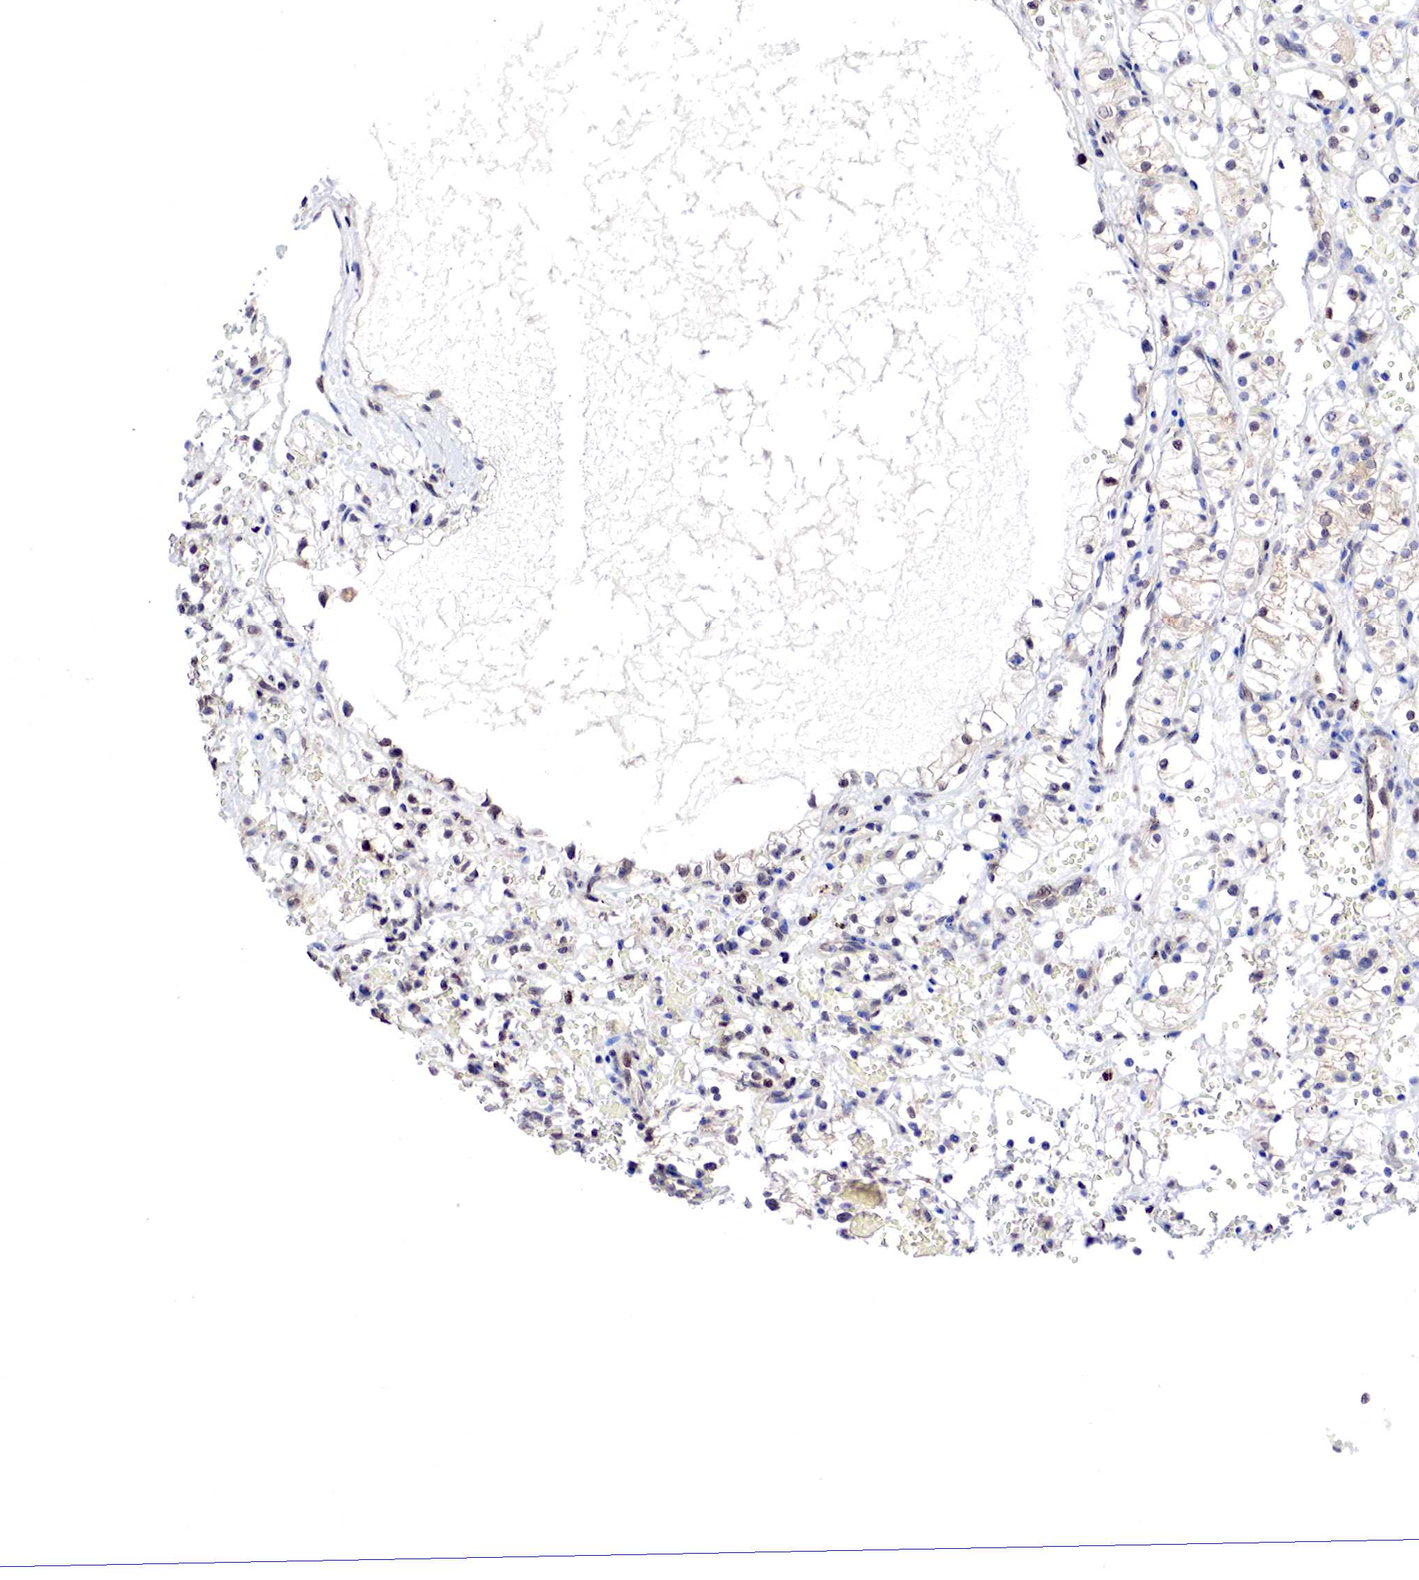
{"staining": {"intensity": "weak", "quantity": ">75%", "location": "nuclear"}, "tissue": "renal cancer", "cell_type": "Tumor cells", "image_type": "cancer", "snomed": [{"axis": "morphology", "description": "Adenocarcinoma, NOS"}, {"axis": "topography", "description": "Kidney"}], "caption": "High-power microscopy captured an IHC image of renal adenocarcinoma, revealing weak nuclear positivity in about >75% of tumor cells.", "gene": "PABIR2", "patient": {"sex": "female", "age": 60}}